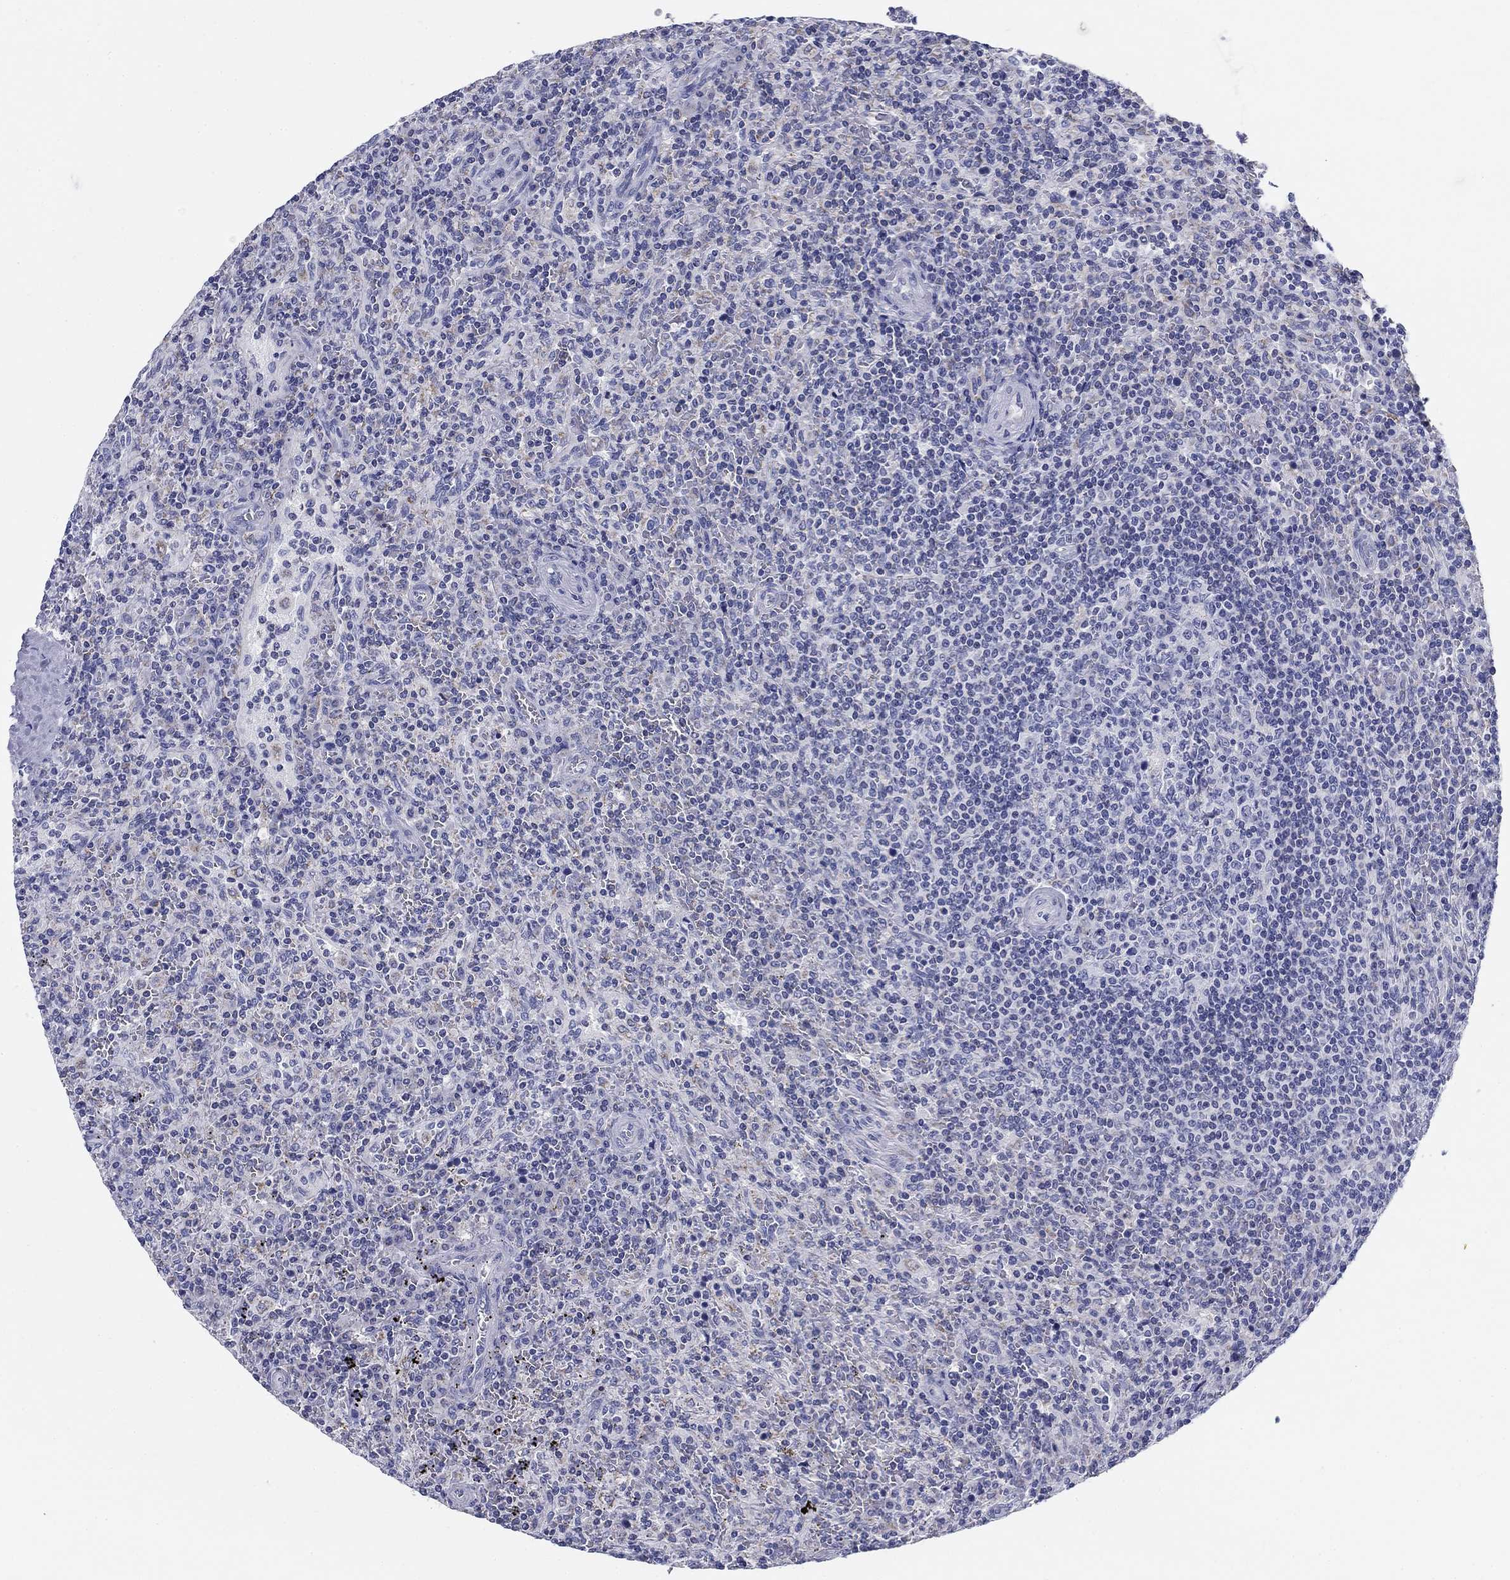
{"staining": {"intensity": "negative", "quantity": "none", "location": "none"}, "tissue": "lymphoma", "cell_type": "Tumor cells", "image_type": "cancer", "snomed": [{"axis": "morphology", "description": "Malignant lymphoma, non-Hodgkin's type, Low grade"}, {"axis": "topography", "description": "Spleen"}], "caption": "Image shows no significant protein expression in tumor cells of malignant lymphoma, non-Hodgkin's type (low-grade).", "gene": "UPB1", "patient": {"sex": "male", "age": 62}}